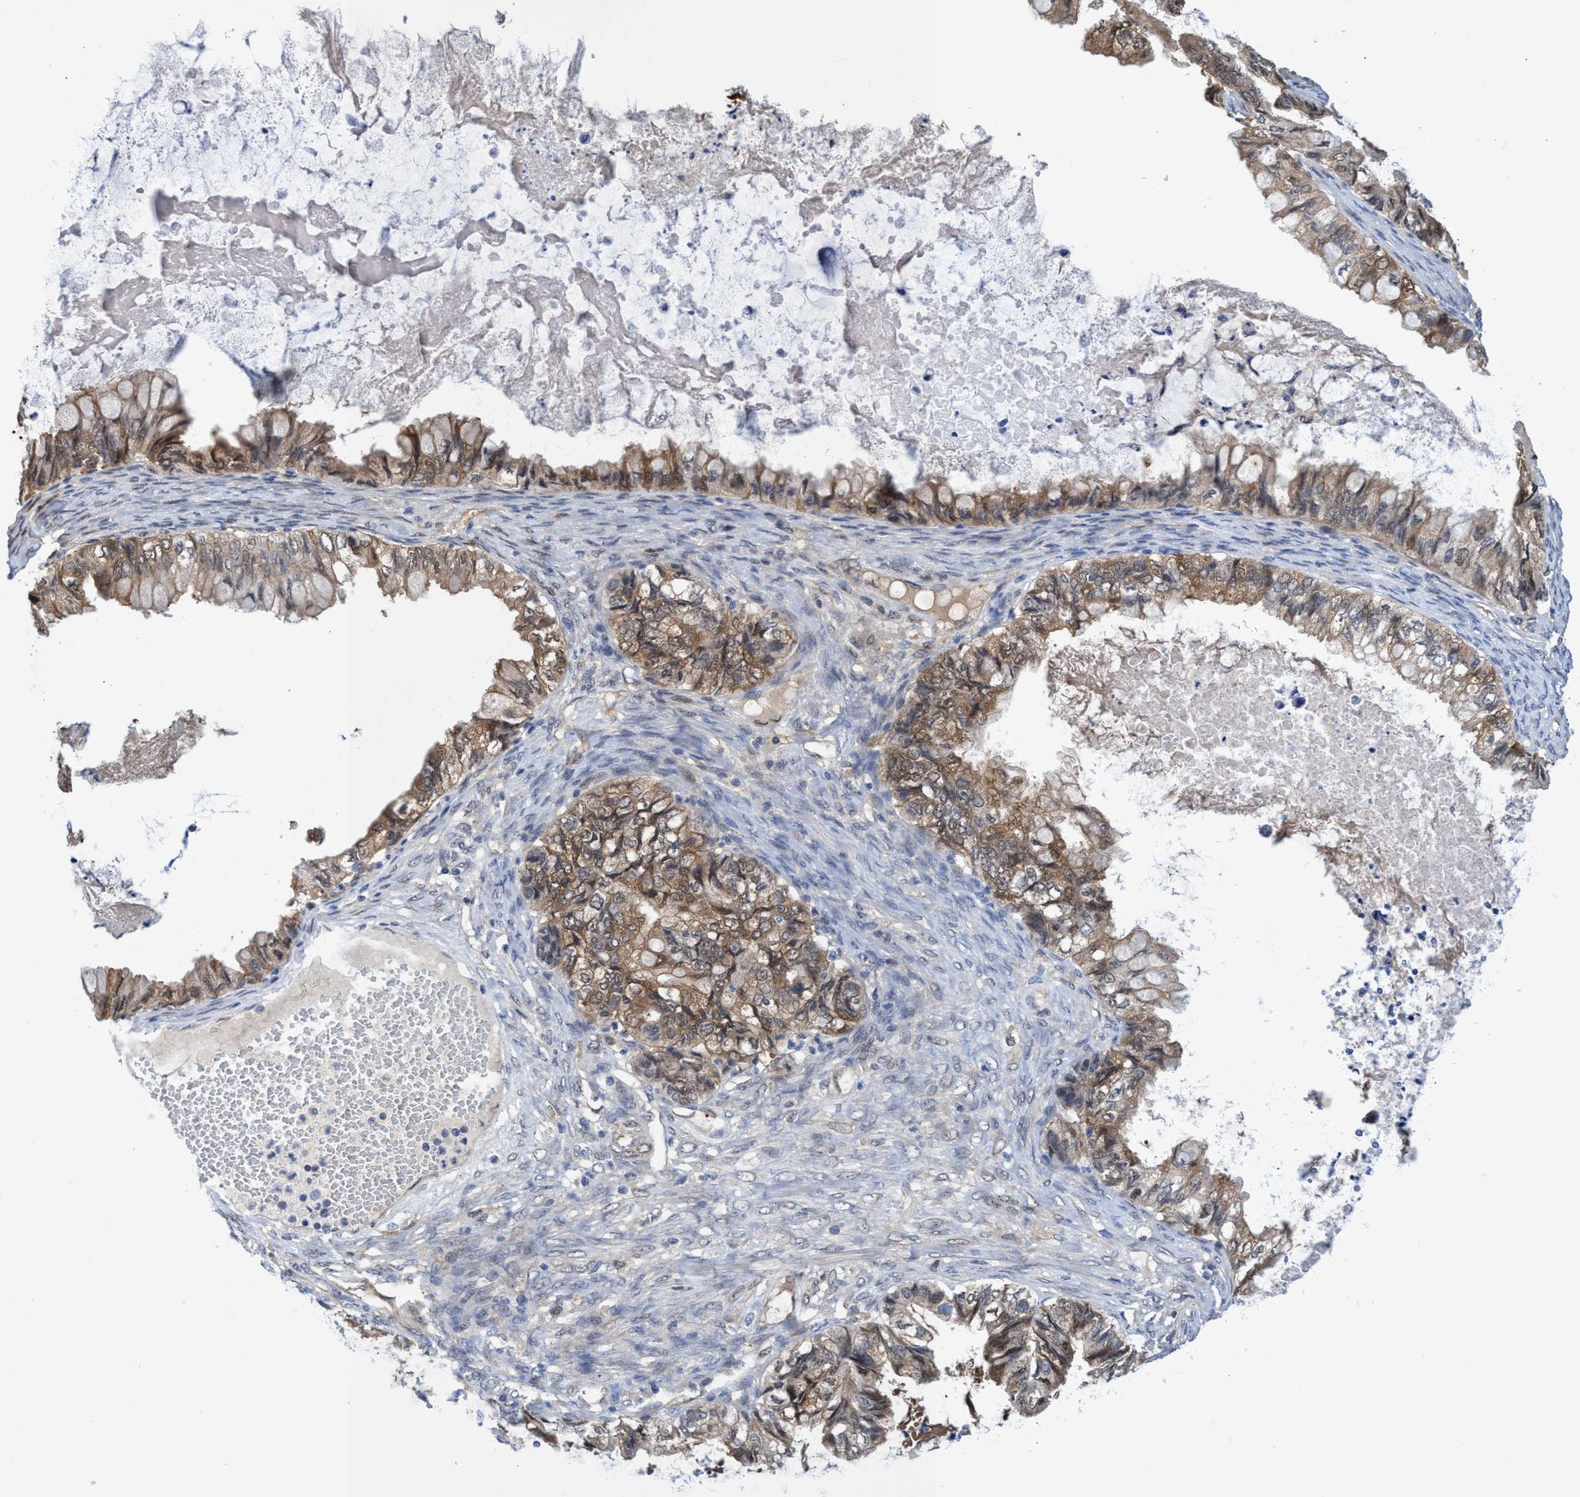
{"staining": {"intensity": "moderate", "quantity": ">75%", "location": "cytoplasmic/membranous"}, "tissue": "ovarian cancer", "cell_type": "Tumor cells", "image_type": "cancer", "snomed": [{"axis": "morphology", "description": "Cystadenocarcinoma, mucinous, NOS"}, {"axis": "topography", "description": "Ovary"}], "caption": "Human ovarian mucinous cystadenocarcinoma stained for a protein (brown) reveals moderate cytoplasmic/membranous positive expression in about >75% of tumor cells.", "gene": "PNPO", "patient": {"sex": "female", "age": 80}}